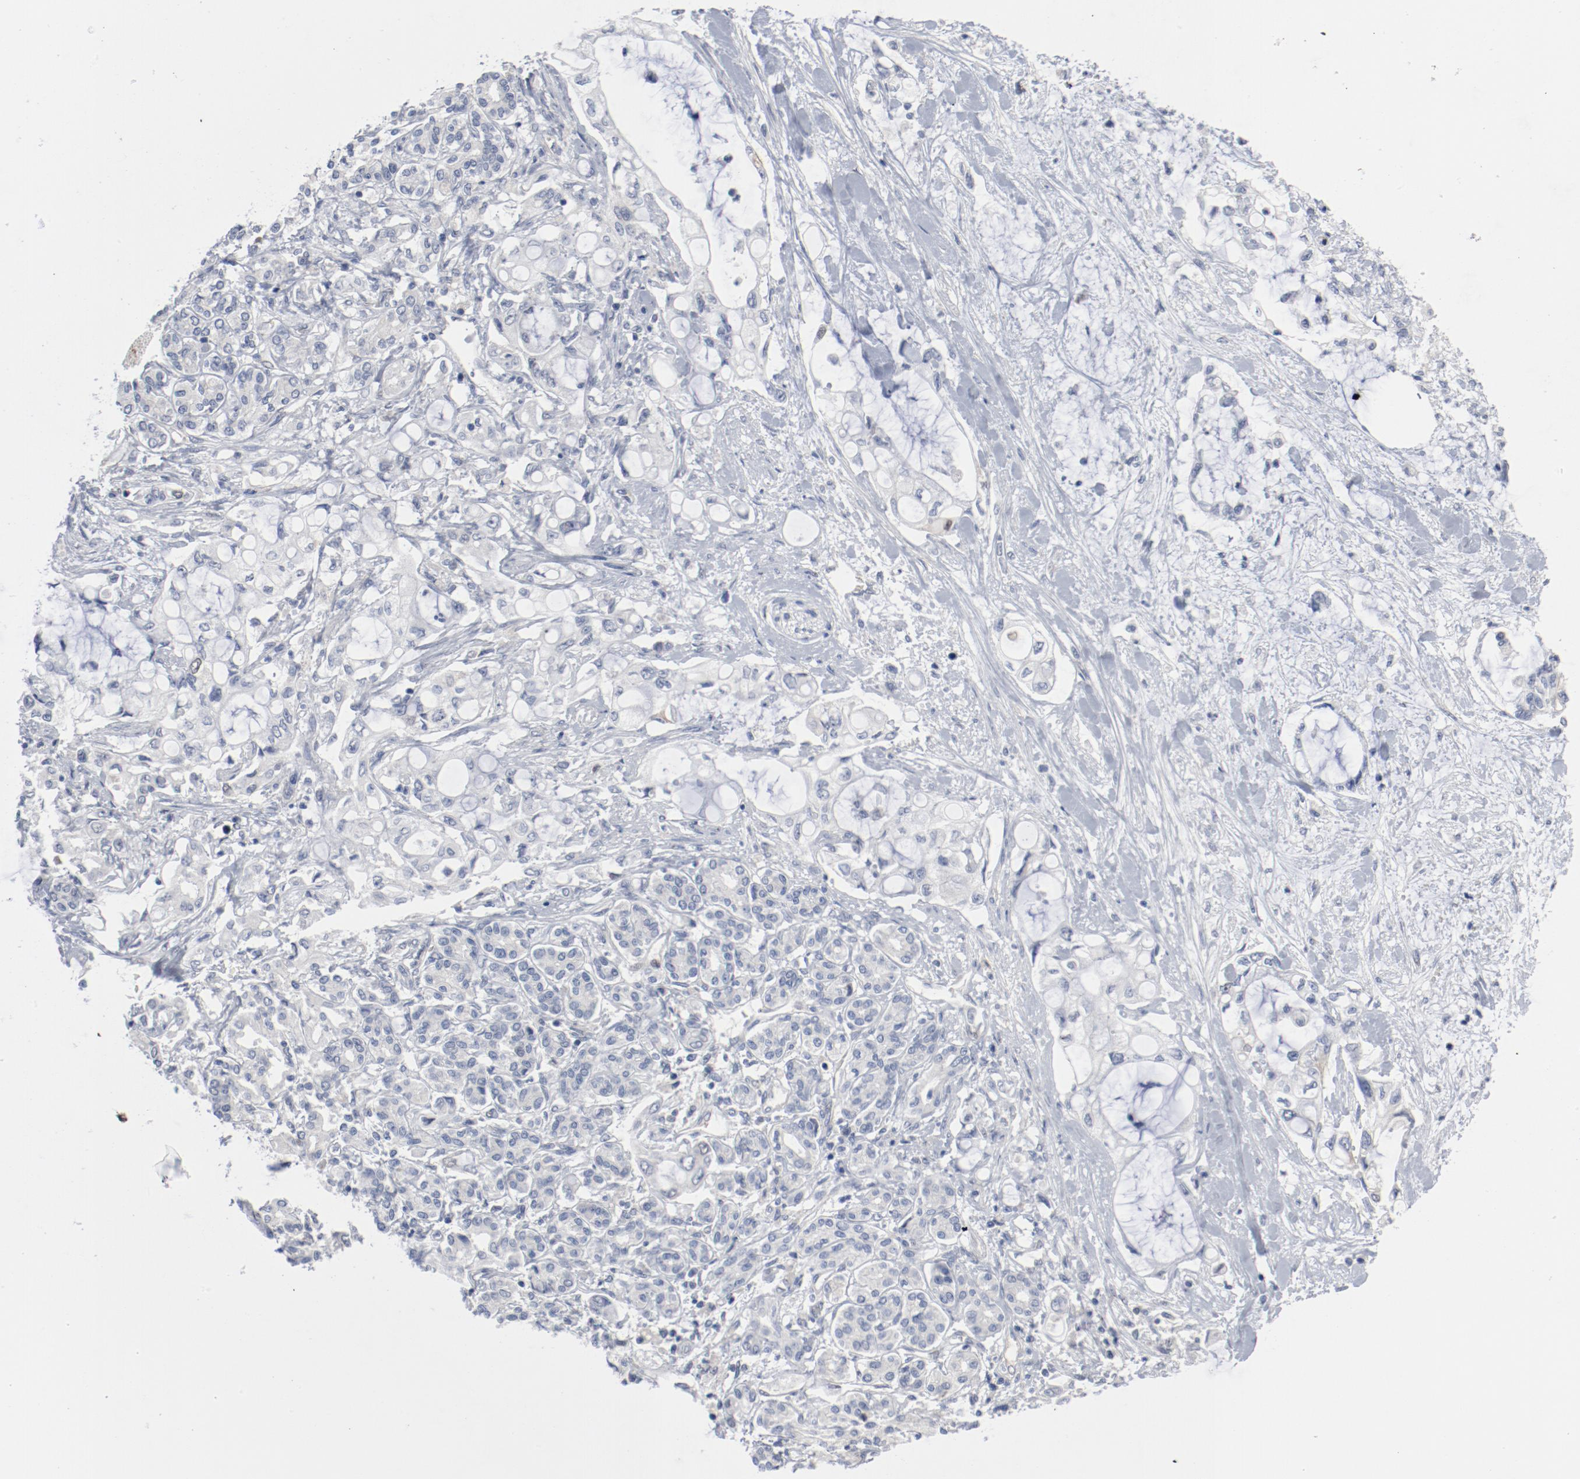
{"staining": {"intensity": "negative", "quantity": "none", "location": "none"}, "tissue": "pancreatic cancer", "cell_type": "Tumor cells", "image_type": "cancer", "snomed": [{"axis": "morphology", "description": "Adenocarcinoma, NOS"}, {"axis": "topography", "description": "Pancreas"}], "caption": "Tumor cells are negative for brown protein staining in adenocarcinoma (pancreatic). (DAB (3,3'-diaminobenzidine) IHC with hematoxylin counter stain).", "gene": "CDK1", "patient": {"sex": "female", "age": 70}}